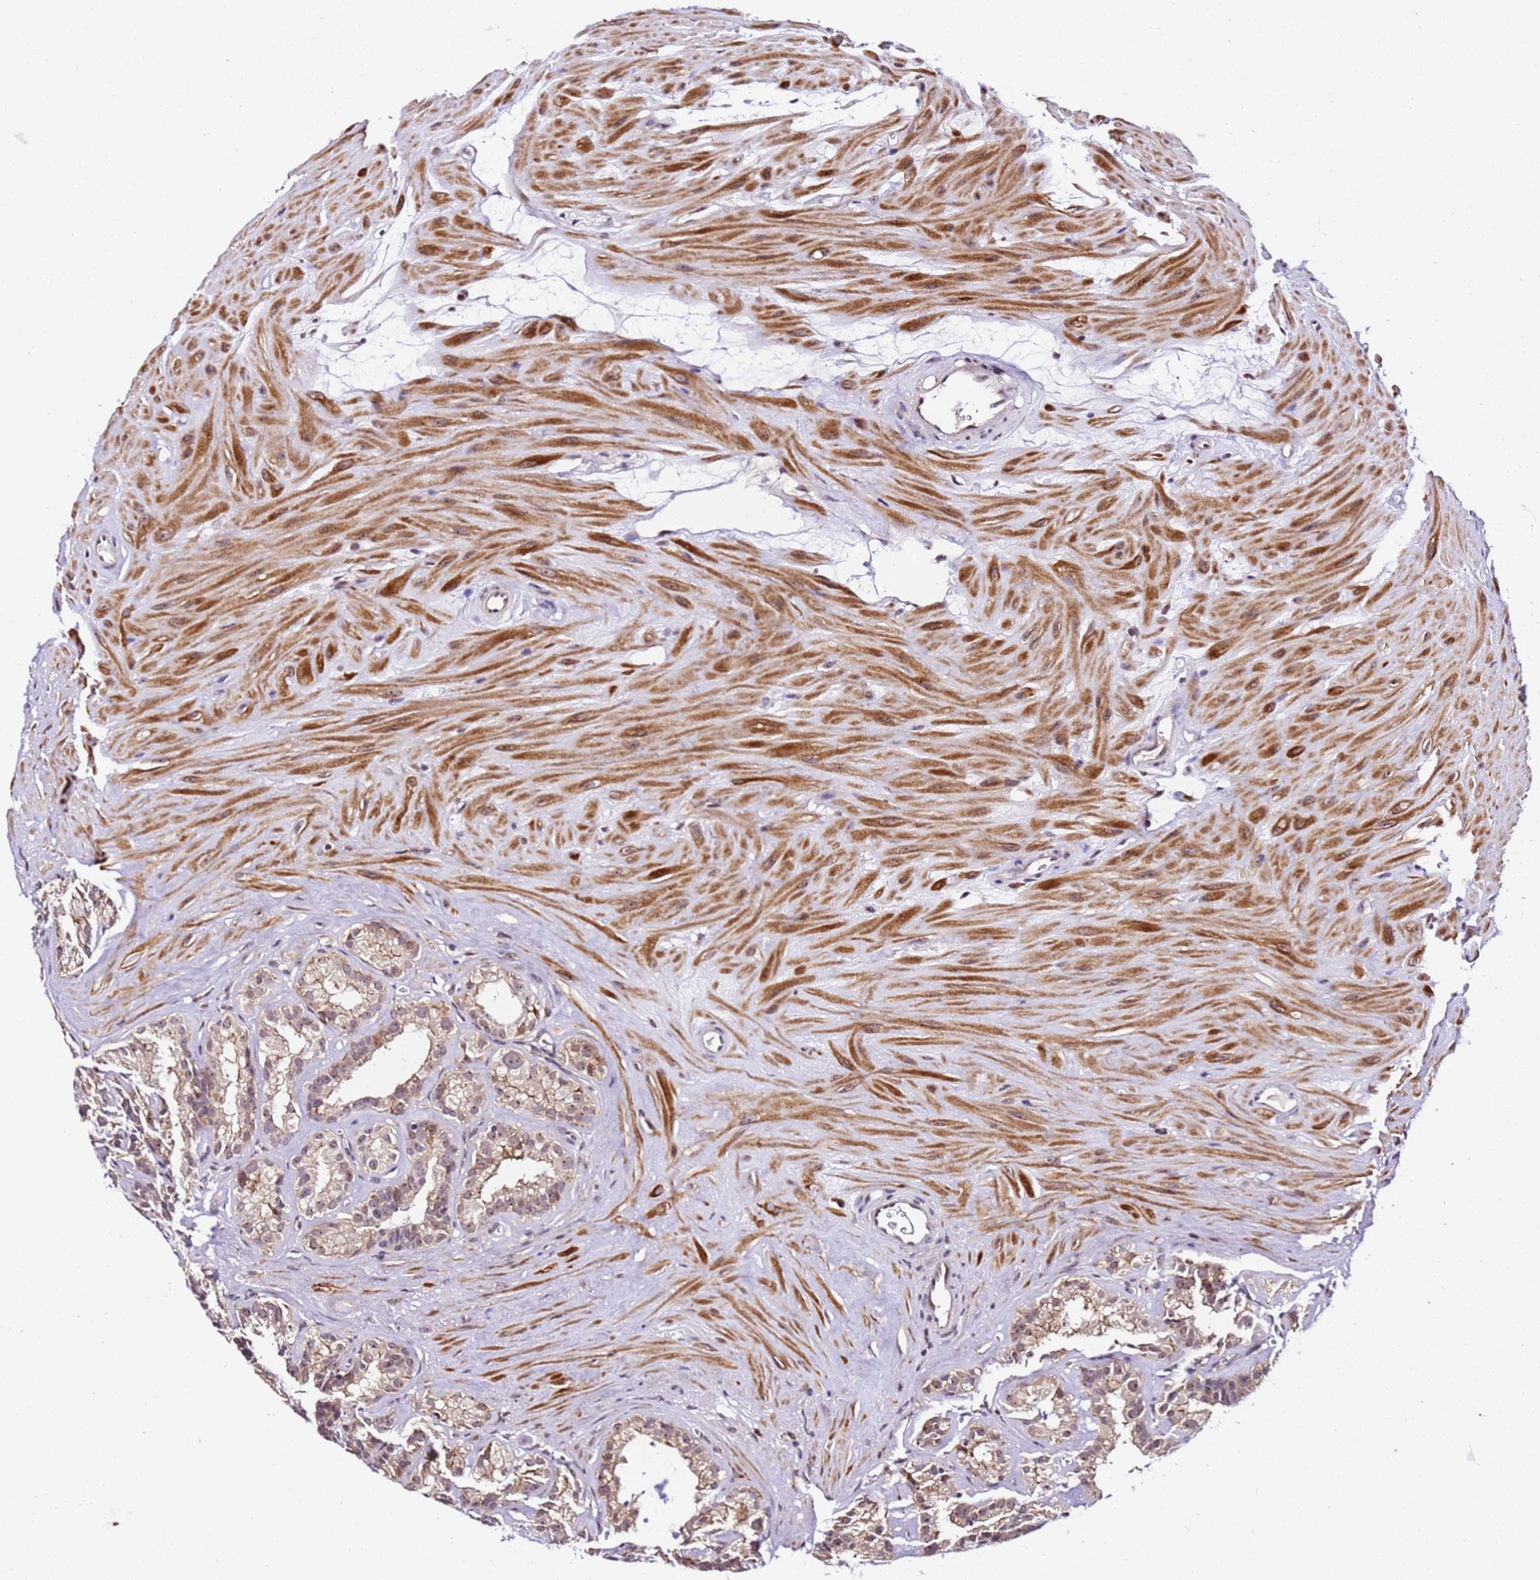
{"staining": {"intensity": "moderate", "quantity": ">75%", "location": "cytoplasmic/membranous,nuclear"}, "tissue": "seminal vesicle", "cell_type": "Glandular cells", "image_type": "normal", "snomed": [{"axis": "morphology", "description": "Normal tissue, NOS"}, {"axis": "topography", "description": "Prostate"}, {"axis": "topography", "description": "Seminal veicle"}], "caption": "Glandular cells show moderate cytoplasmic/membranous,nuclear expression in approximately >75% of cells in unremarkable seminal vesicle. (DAB IHC with brightfield microscopy, high magnification).", "gene": "SLX4IP", "patient": {"sex": "male", "age": 59}}